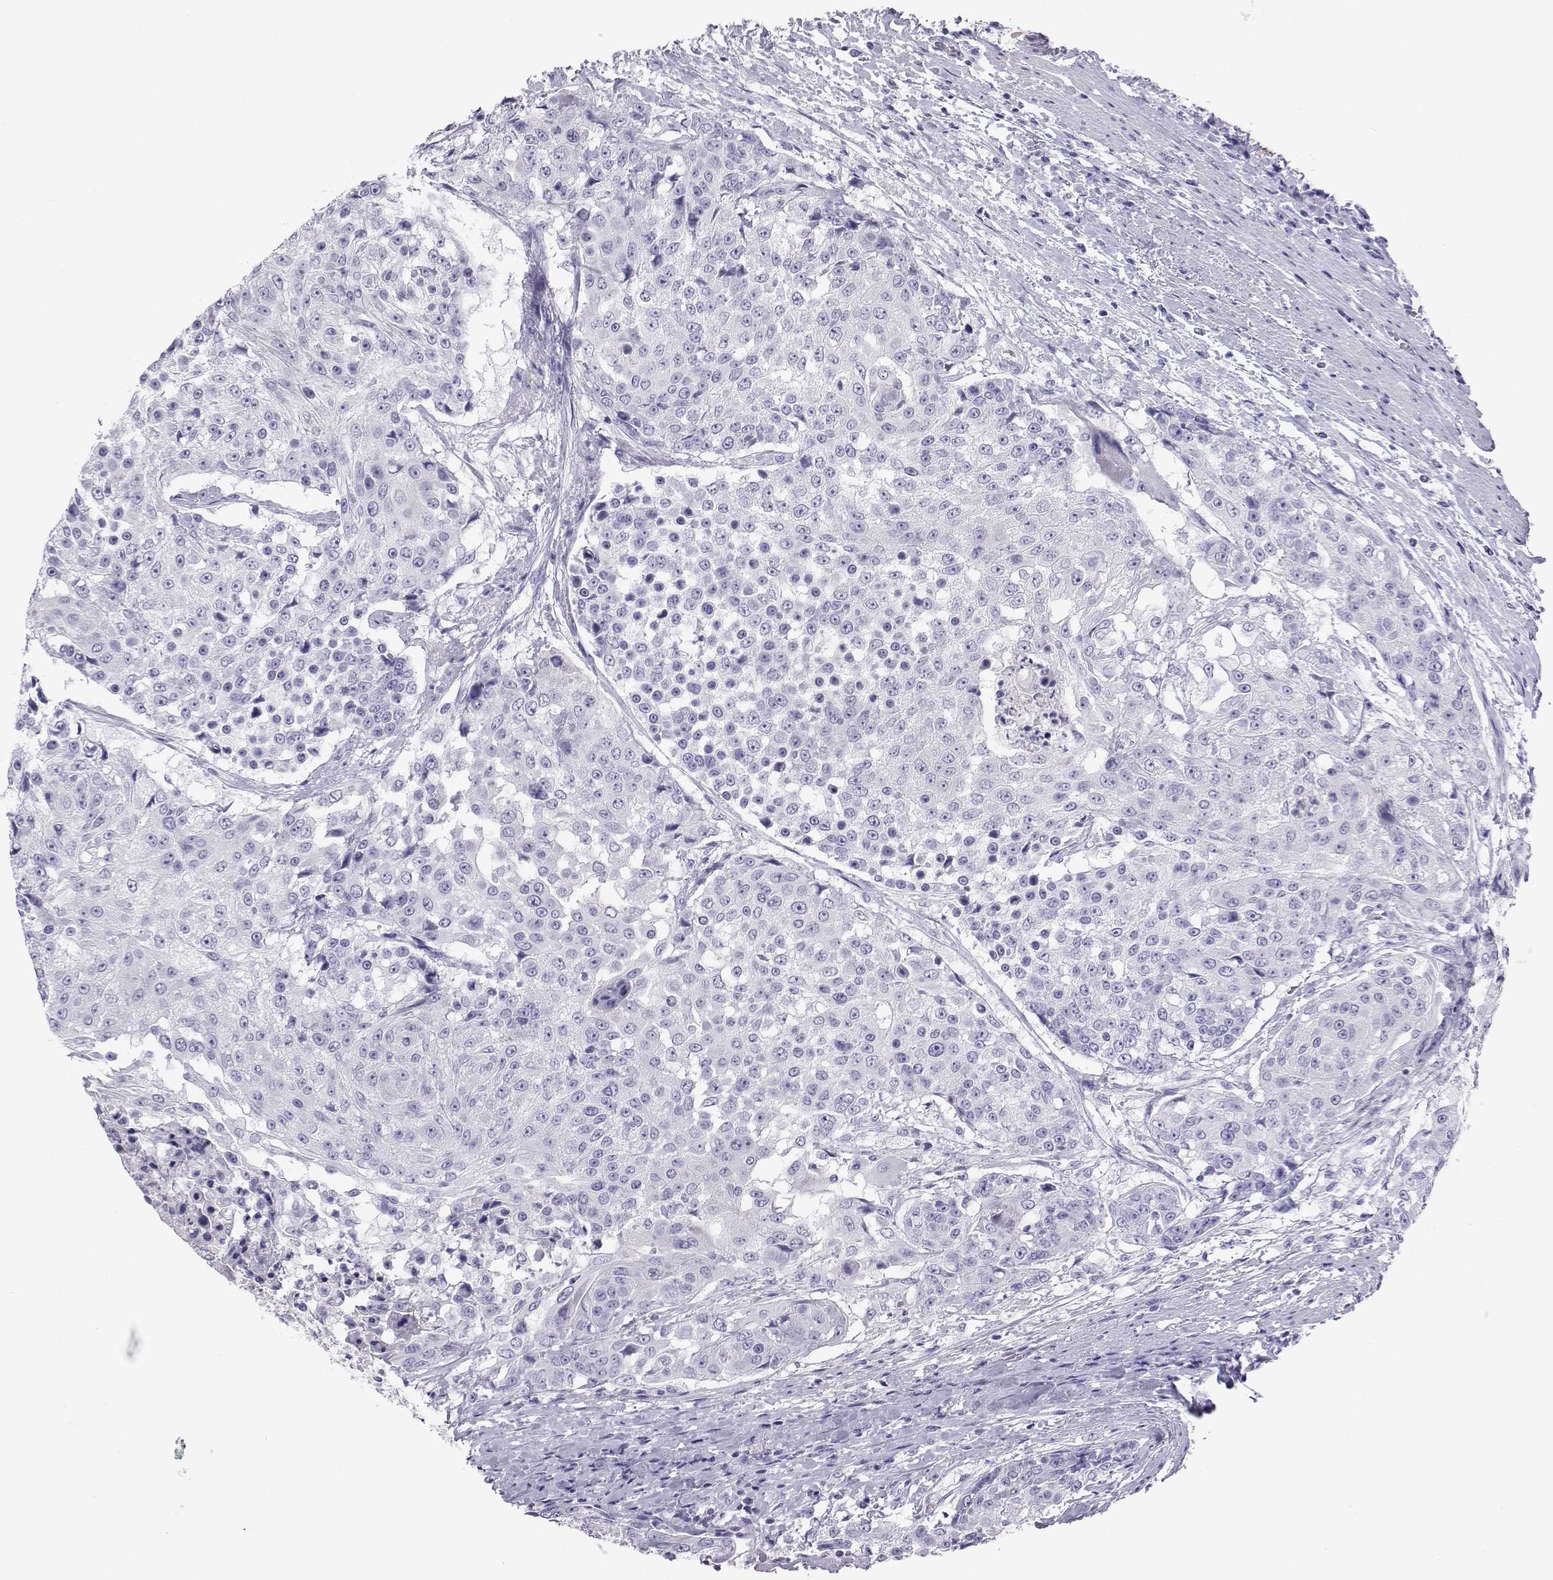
{"staining": {"intensity": "negative", "quantity": "none", "location": "none"}, "tissue": "urothelial cancer", "cell_type": "Tumor cells", "image_type": "cancer", "snomed": [{"axis": "morphology", "description": "Urothelial carcinoma, High grade"}, {"axis": "topography", "description": "Urinary bladder"}], "caption": "An IHC histopathology image of high-grade urothelial carcinoma is shown. There is no staining in tumor cells of high-grade urothelial carcinoma.", "gene": "PLIN4", "patient": {"sex": "female", "age": 63}}